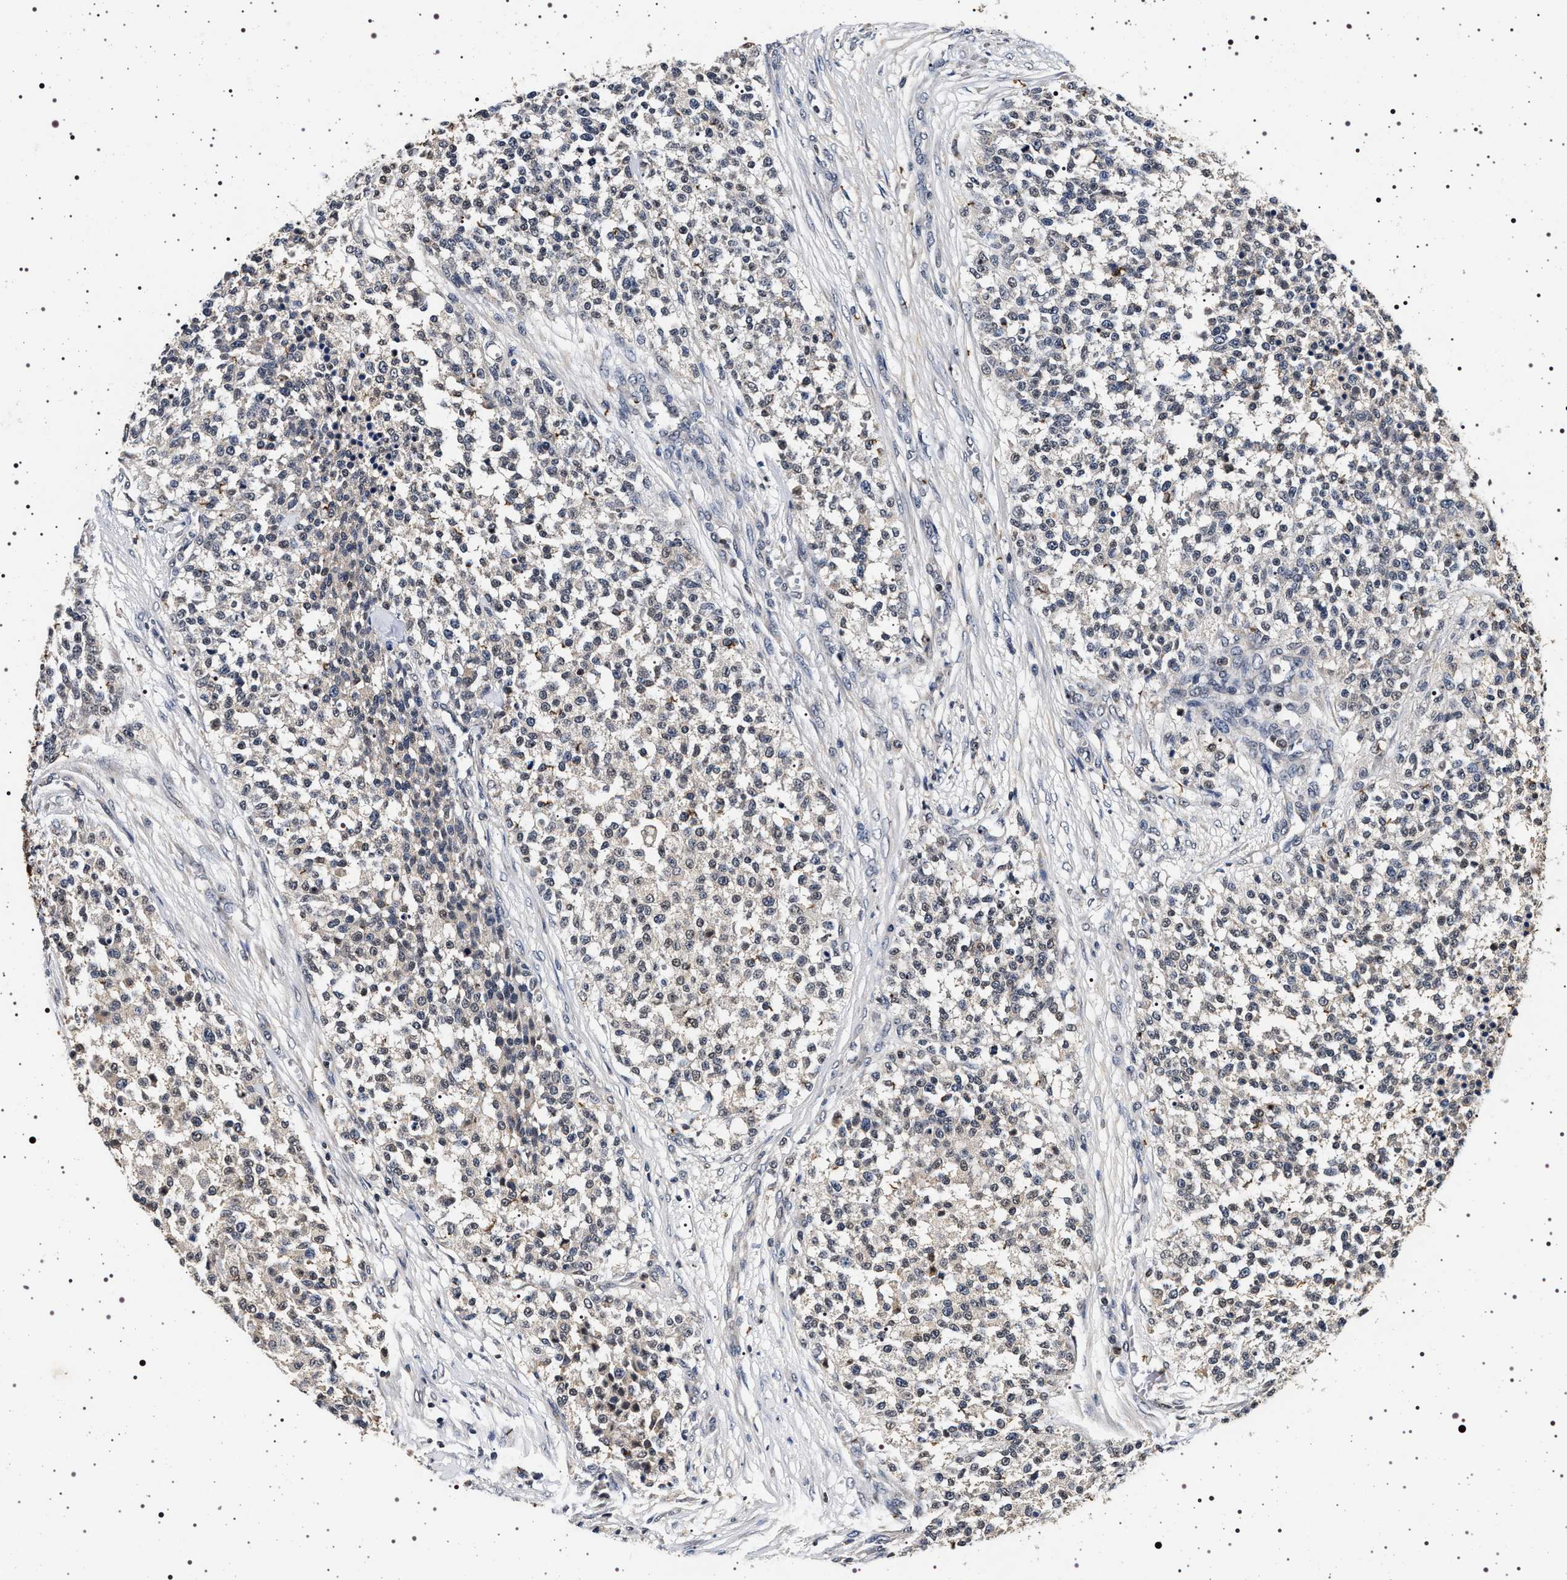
{"staining": {"intensity": "weak", "quantity": "<25%", "location": "nuclear"}, "tissue": "testis cancer", "cell_type": "Tumor cells", "image_type": "cancer", "snomed": [{"axis": "morphology", "description": "Seminoma, NOS"}, {"axis": "topography", "description": "Testis"}], "caption": "Immunohistochemical staining of testis cancer (seminoma) exhibits no significant expression in tumor cells.", "gene": "CDKN1B", "patient": {"sex": "male", "age": 59}}